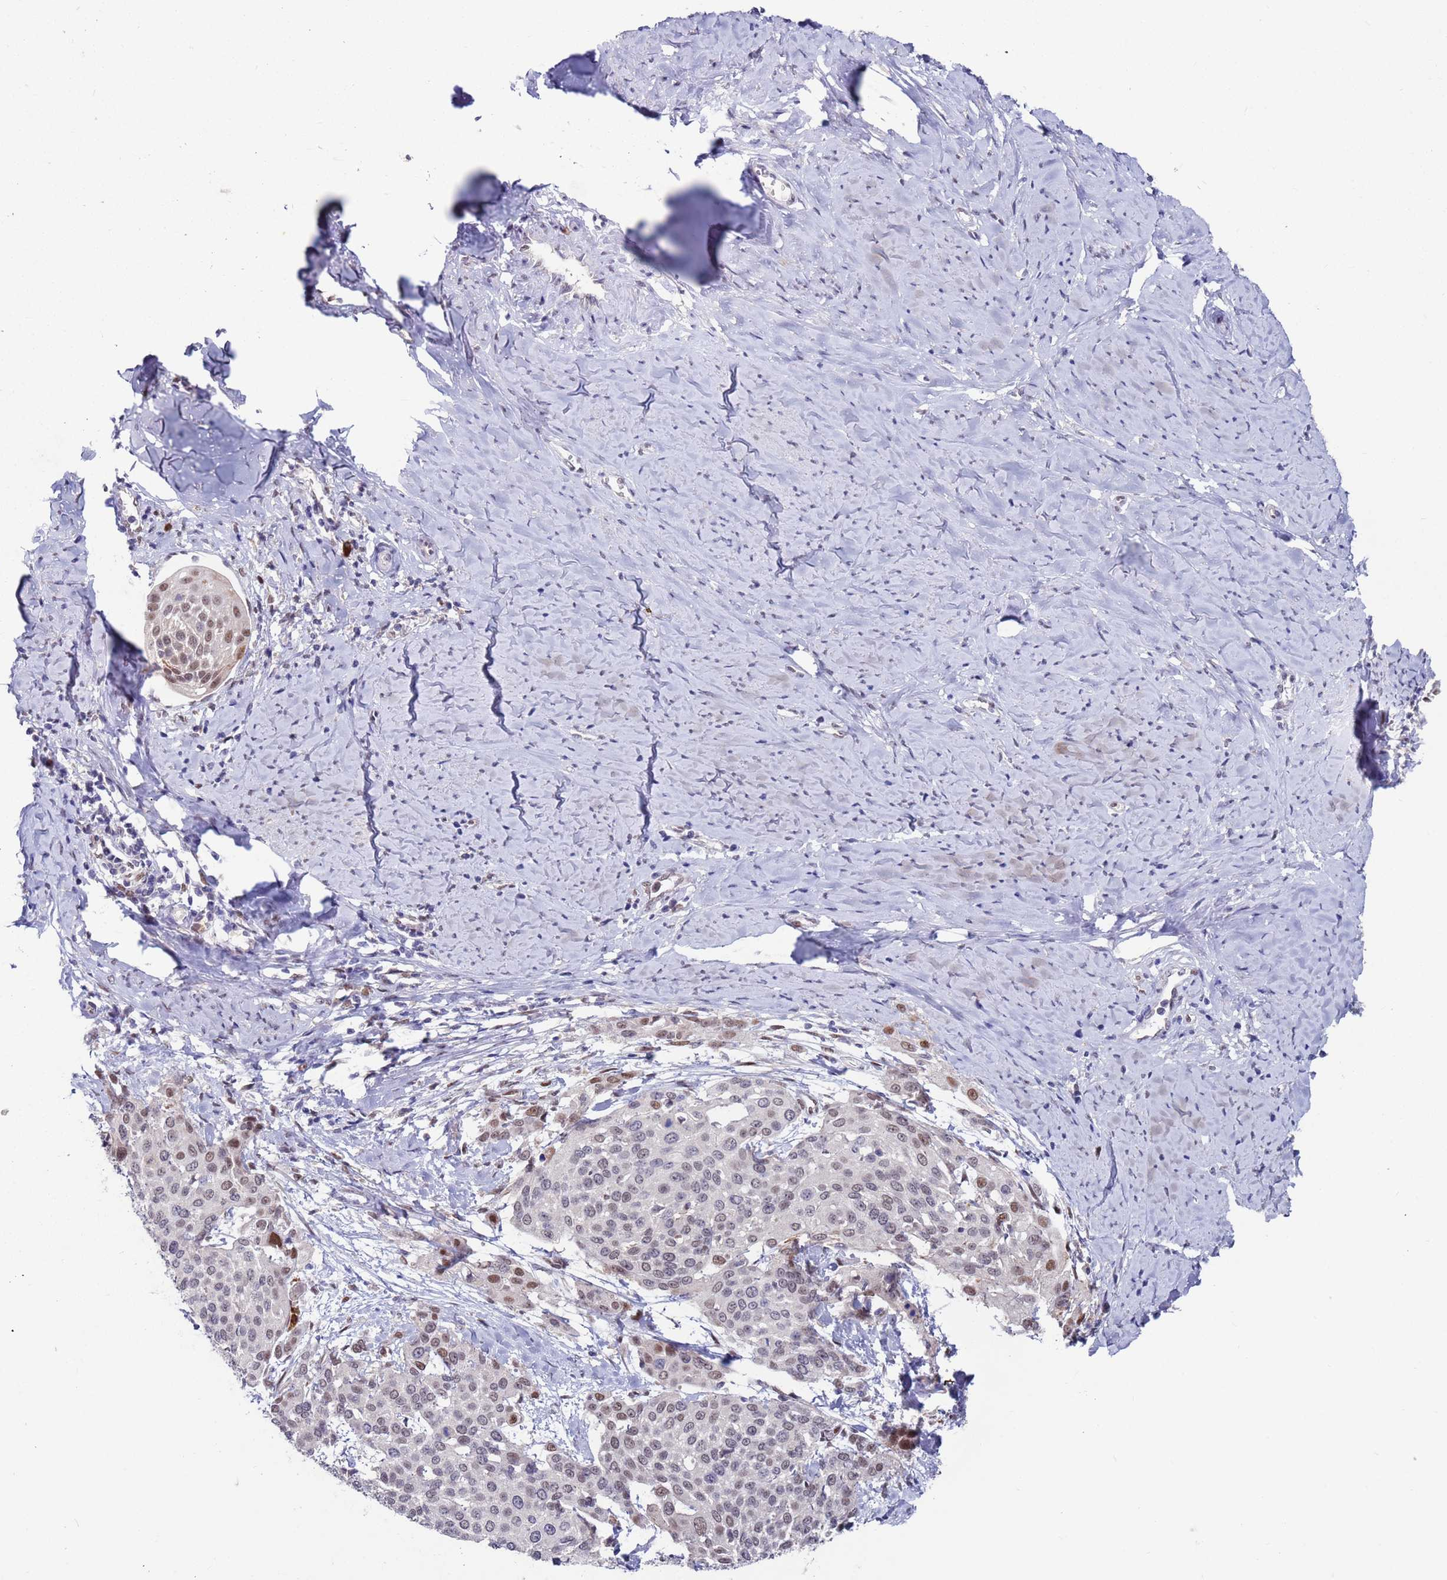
{"staining": {"intensity": "weak", "quantity": "25%-75%", "location": "nuclear"}, "tissue": "cervical cancer", "cell_type": "Tumor cells", "image_type": "cancer", "snomed": [{"axis": "morphology", "description": "Squamous cell carcinoma, NOS"}, {"axis": "topography", "description": "Cervix"}], "caption": "Brown immunohistochemical staining in human cervical squamous cell carcinoma exhibits weak nuclear positivity in about 25%-75% of tumor cells. The protein is stained brown, and the nuclei are stained in blue (DAB IHC with brightfield microscopy, high magnification).", "gene": "FBXO27", "patient": {"sex": "female", "age": 44}}